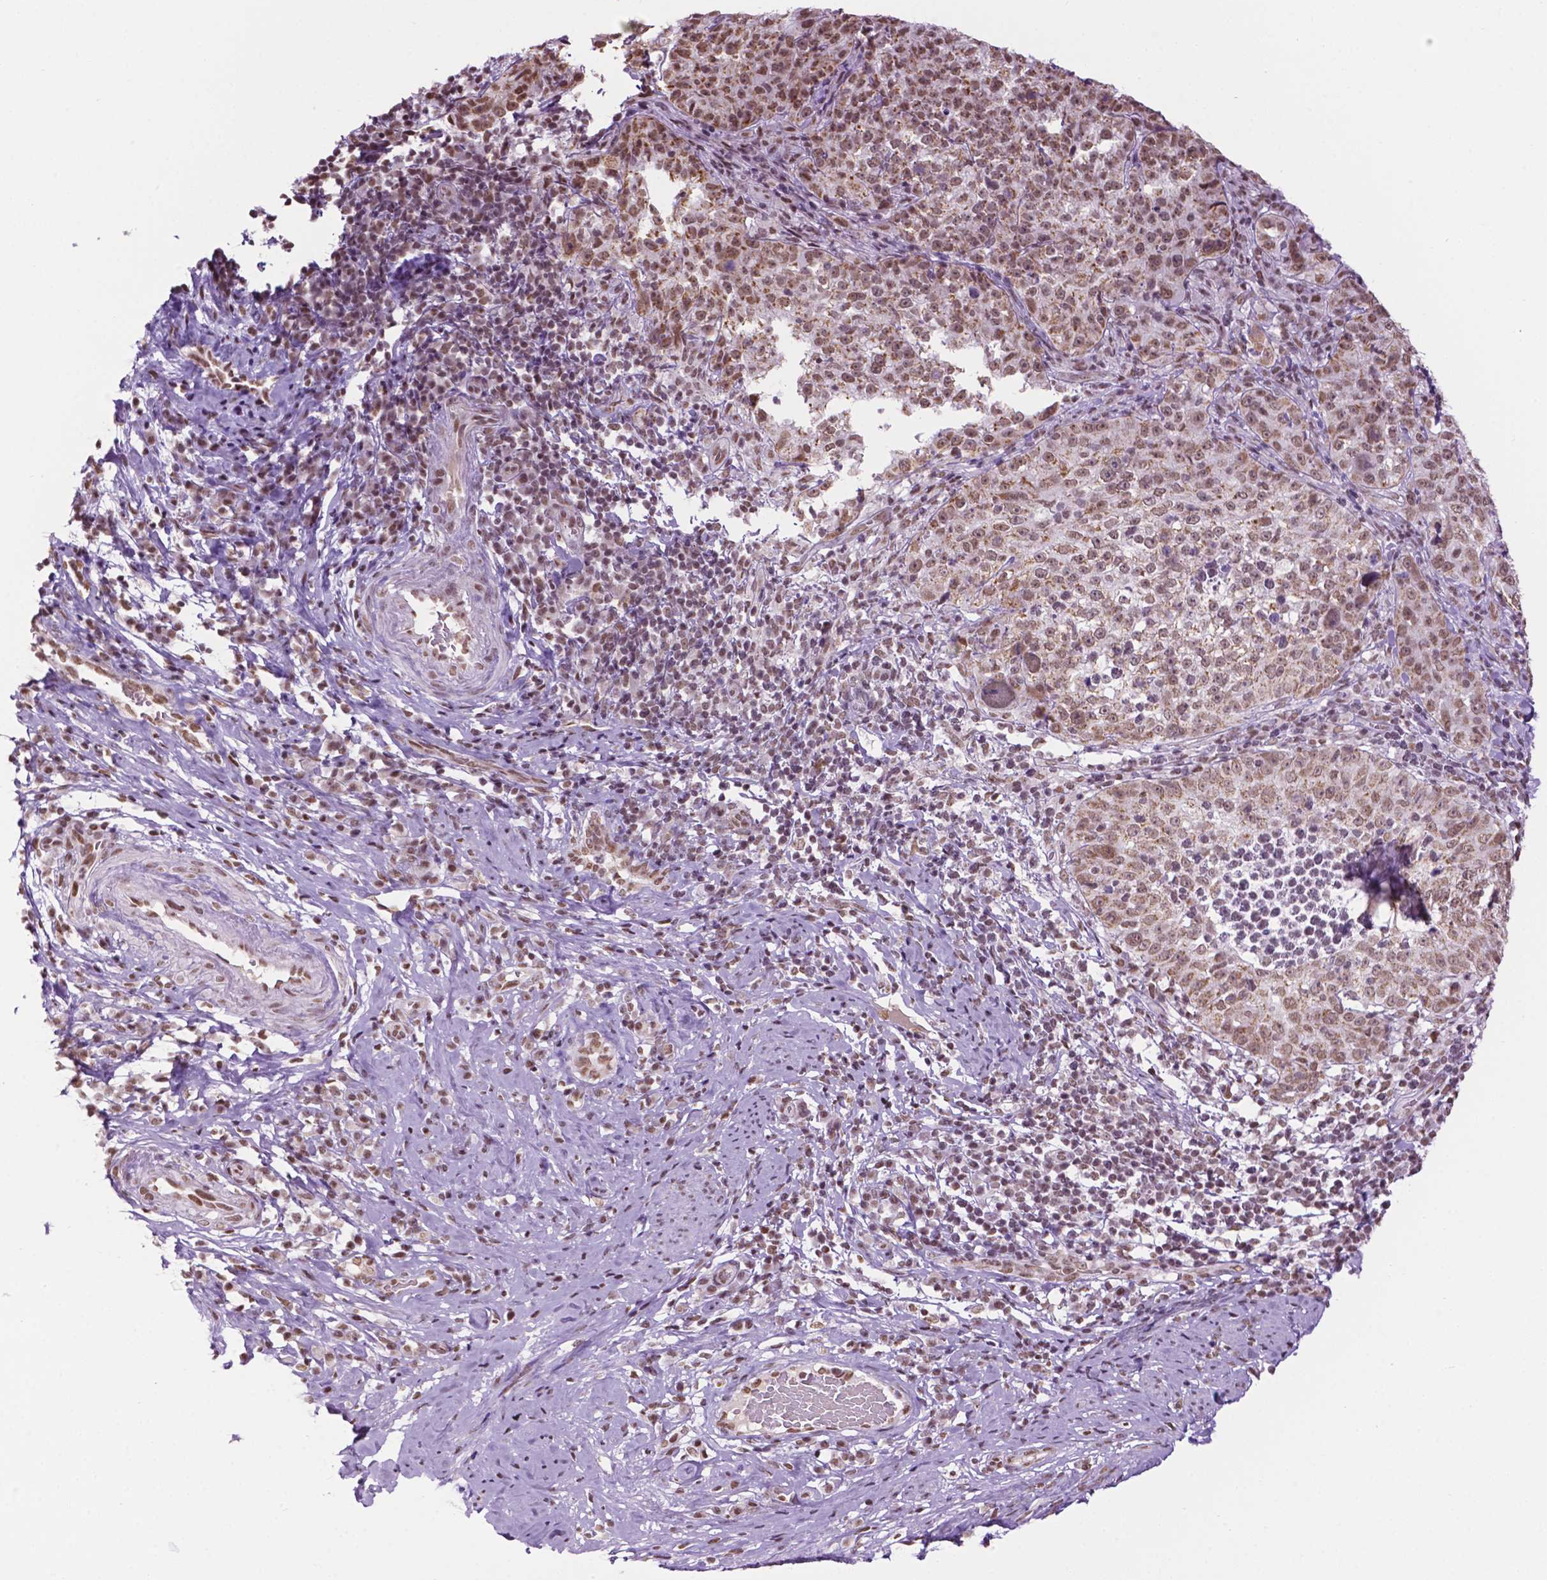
{"staining": {"intensity": "moderate", "quantity": ">75%", "location": "cytoplasmic/membranous,nuclear"}, "tissue": "cervical cancer", "cell_type": "Tumor cells", "image_type": "cancer", "snomed": [{"axis": "morphology", "description": "Squamous cell carcinoma, NOS"}, {"axis": "topography", "description": "Cervix"}], "caption": "This image shows cervical cancer stained with immunohistochemistry (IHC) to label a protein in brown. The cytoplasmic/membranous and nuclear of tumor cells show moderate positivity for the protein. Nuclei are counter-stained blue.", "gene": "COL23A1", "patient": {"sex": "female", "age": 75}}